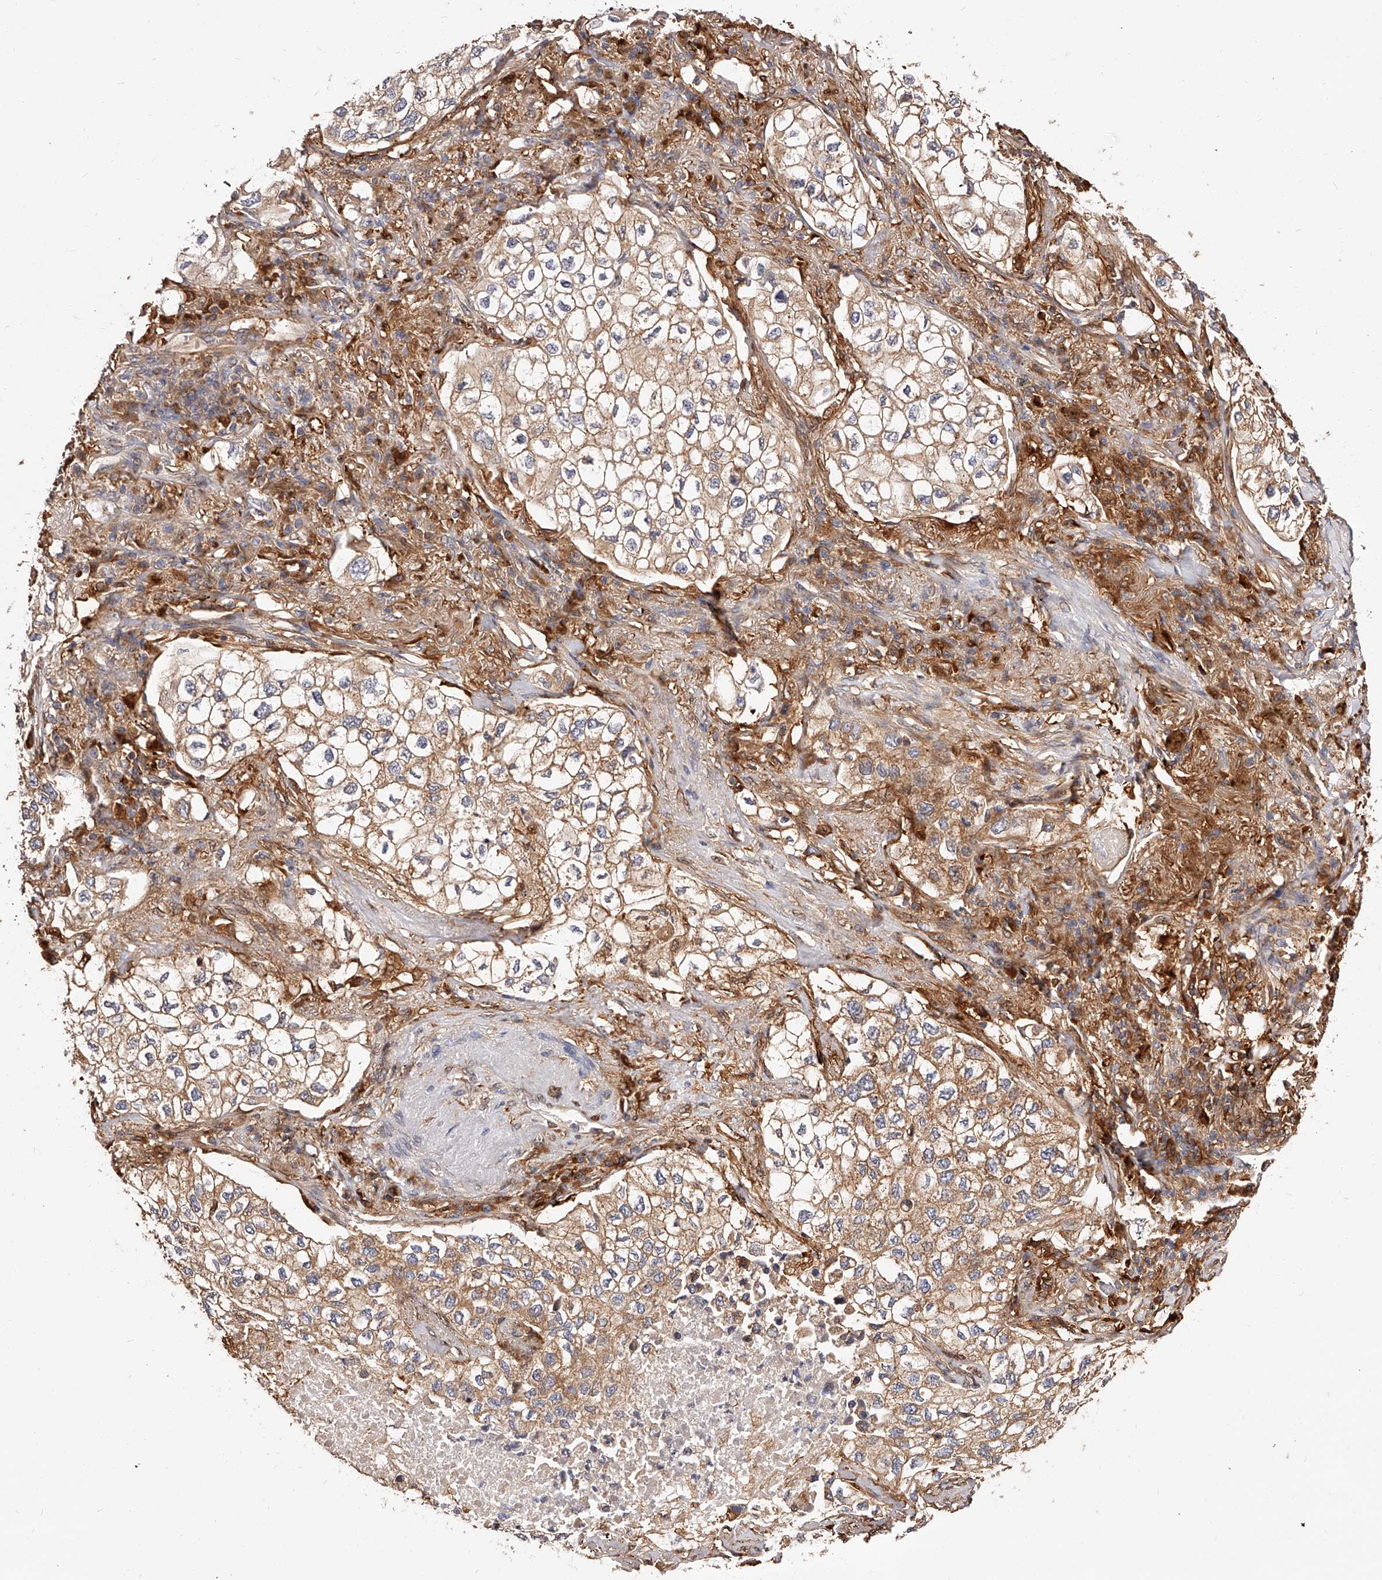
{"staining": {"intensity": "moderate", "quantity": ">75%", "location": "cytoplasmic/membranous"}, "tissue": "lung cancer", "cell_type": "Tumor cells", "image_type": "cancer", "snomed": [{"axis": "morphology", "description": "Adenocarcinoma, NOS"}, {"axis": "topography", "description": "Lung"}], "caption": "DAB (3,3'-diaminobenzidine) immunohistochemical staining of adenocarcinoma (lung) reveals moderate cytoplasmic/membranous protein staining in approximately >75% of tumor cells. The protein of interest is stained brown, and the nuclei are stained in blue (DAB IHC with brightfield microscopy, high magnification).", "gene": "LAP3", "patient": {"sex": "male", "age": 63}}